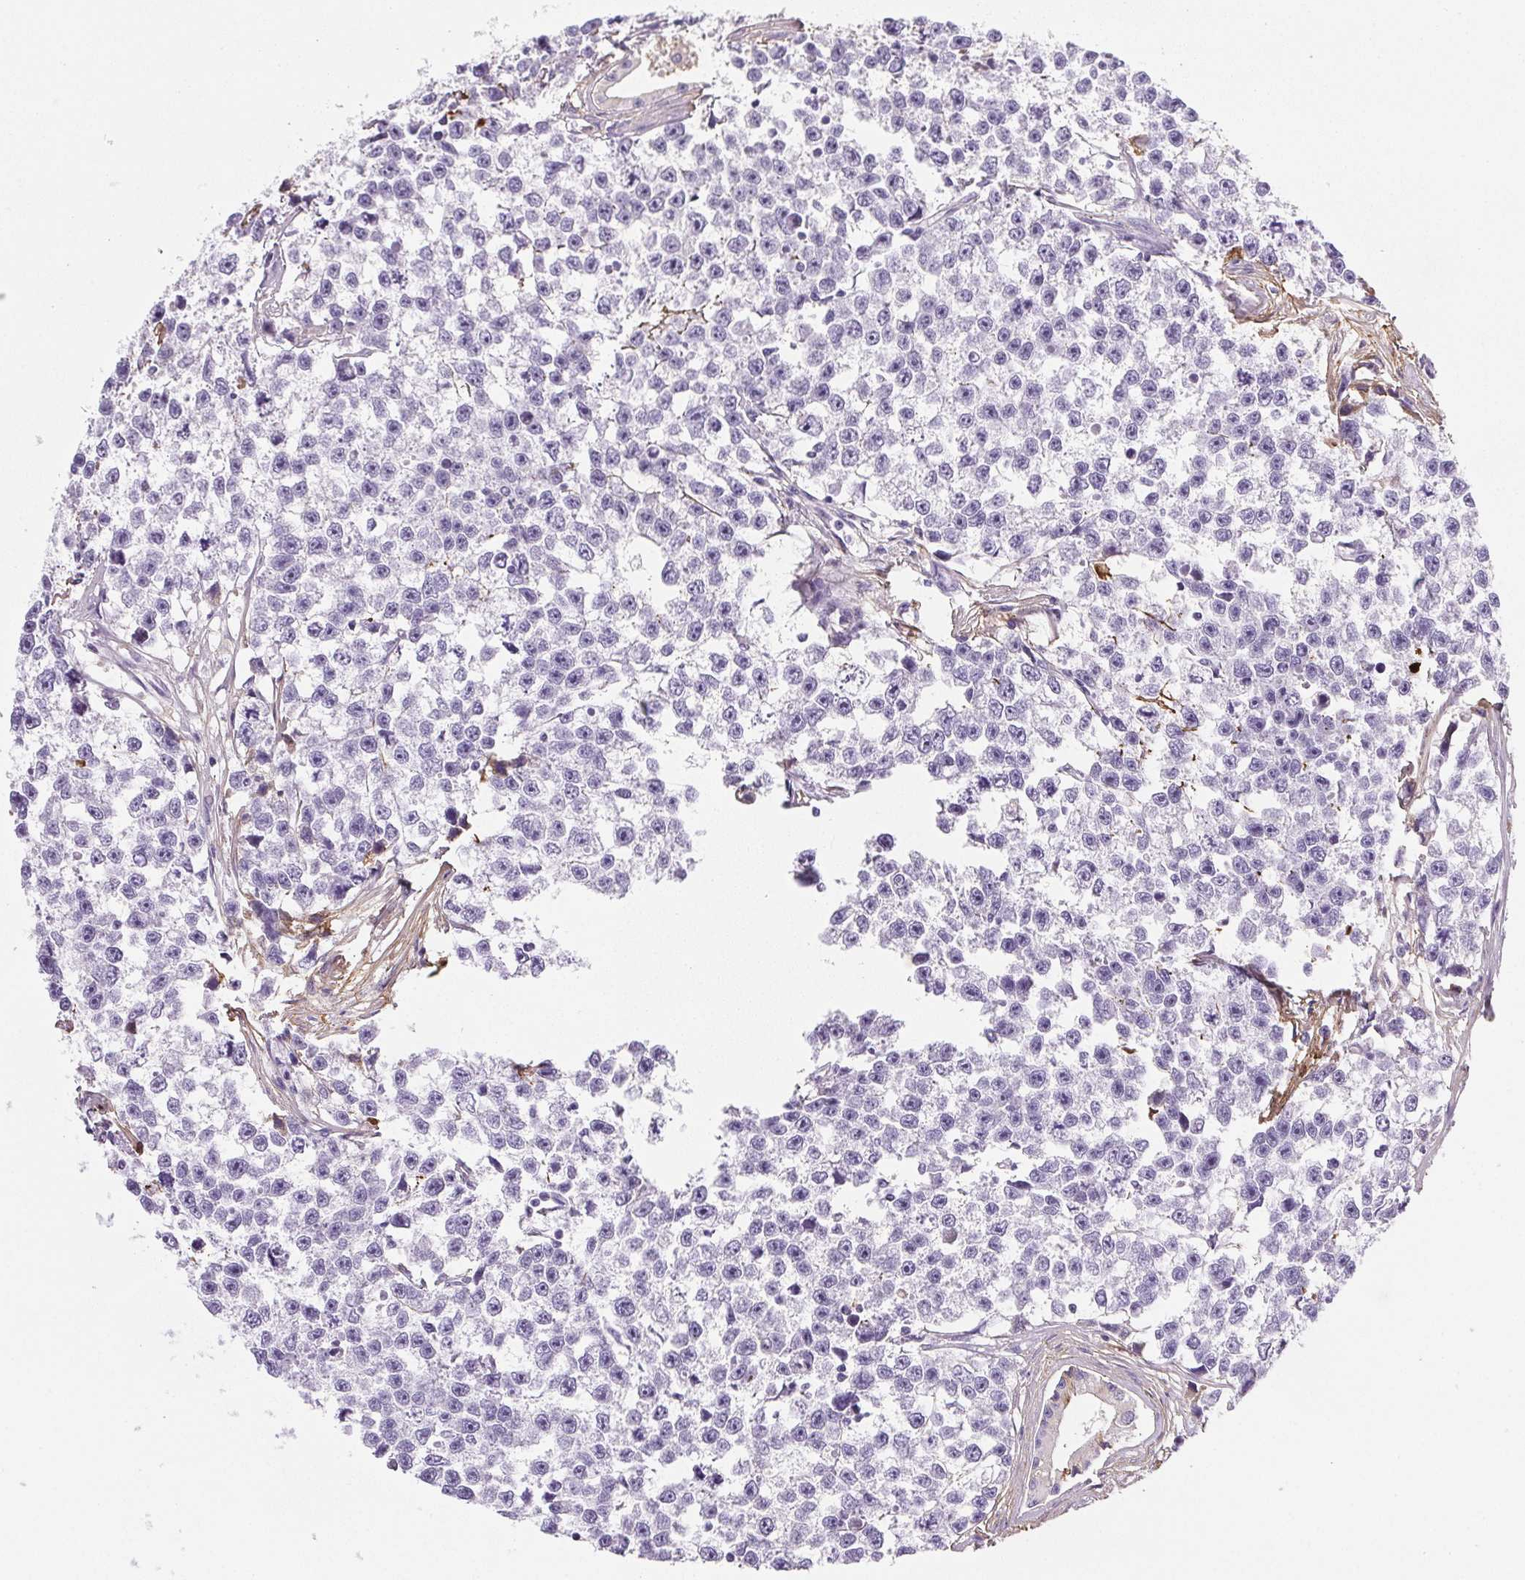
{"staining": {"intensity": "negative", "quantity": "none", "location": "none"}, "tissue": "testis cancer", "cell_type": "Tumor cells", "image_type": "cancer", "snomed": [{"axis": "morphology", "description": "Seminoma, NOS"}, {"axis": "topography", "description": "Testis"}], "caption": "A photomicrograph of human testis cancer (seminoma) is negative for staining in tumor cells.", "gene": "VTN", "patient": {"sex": "male", "age": 26}}